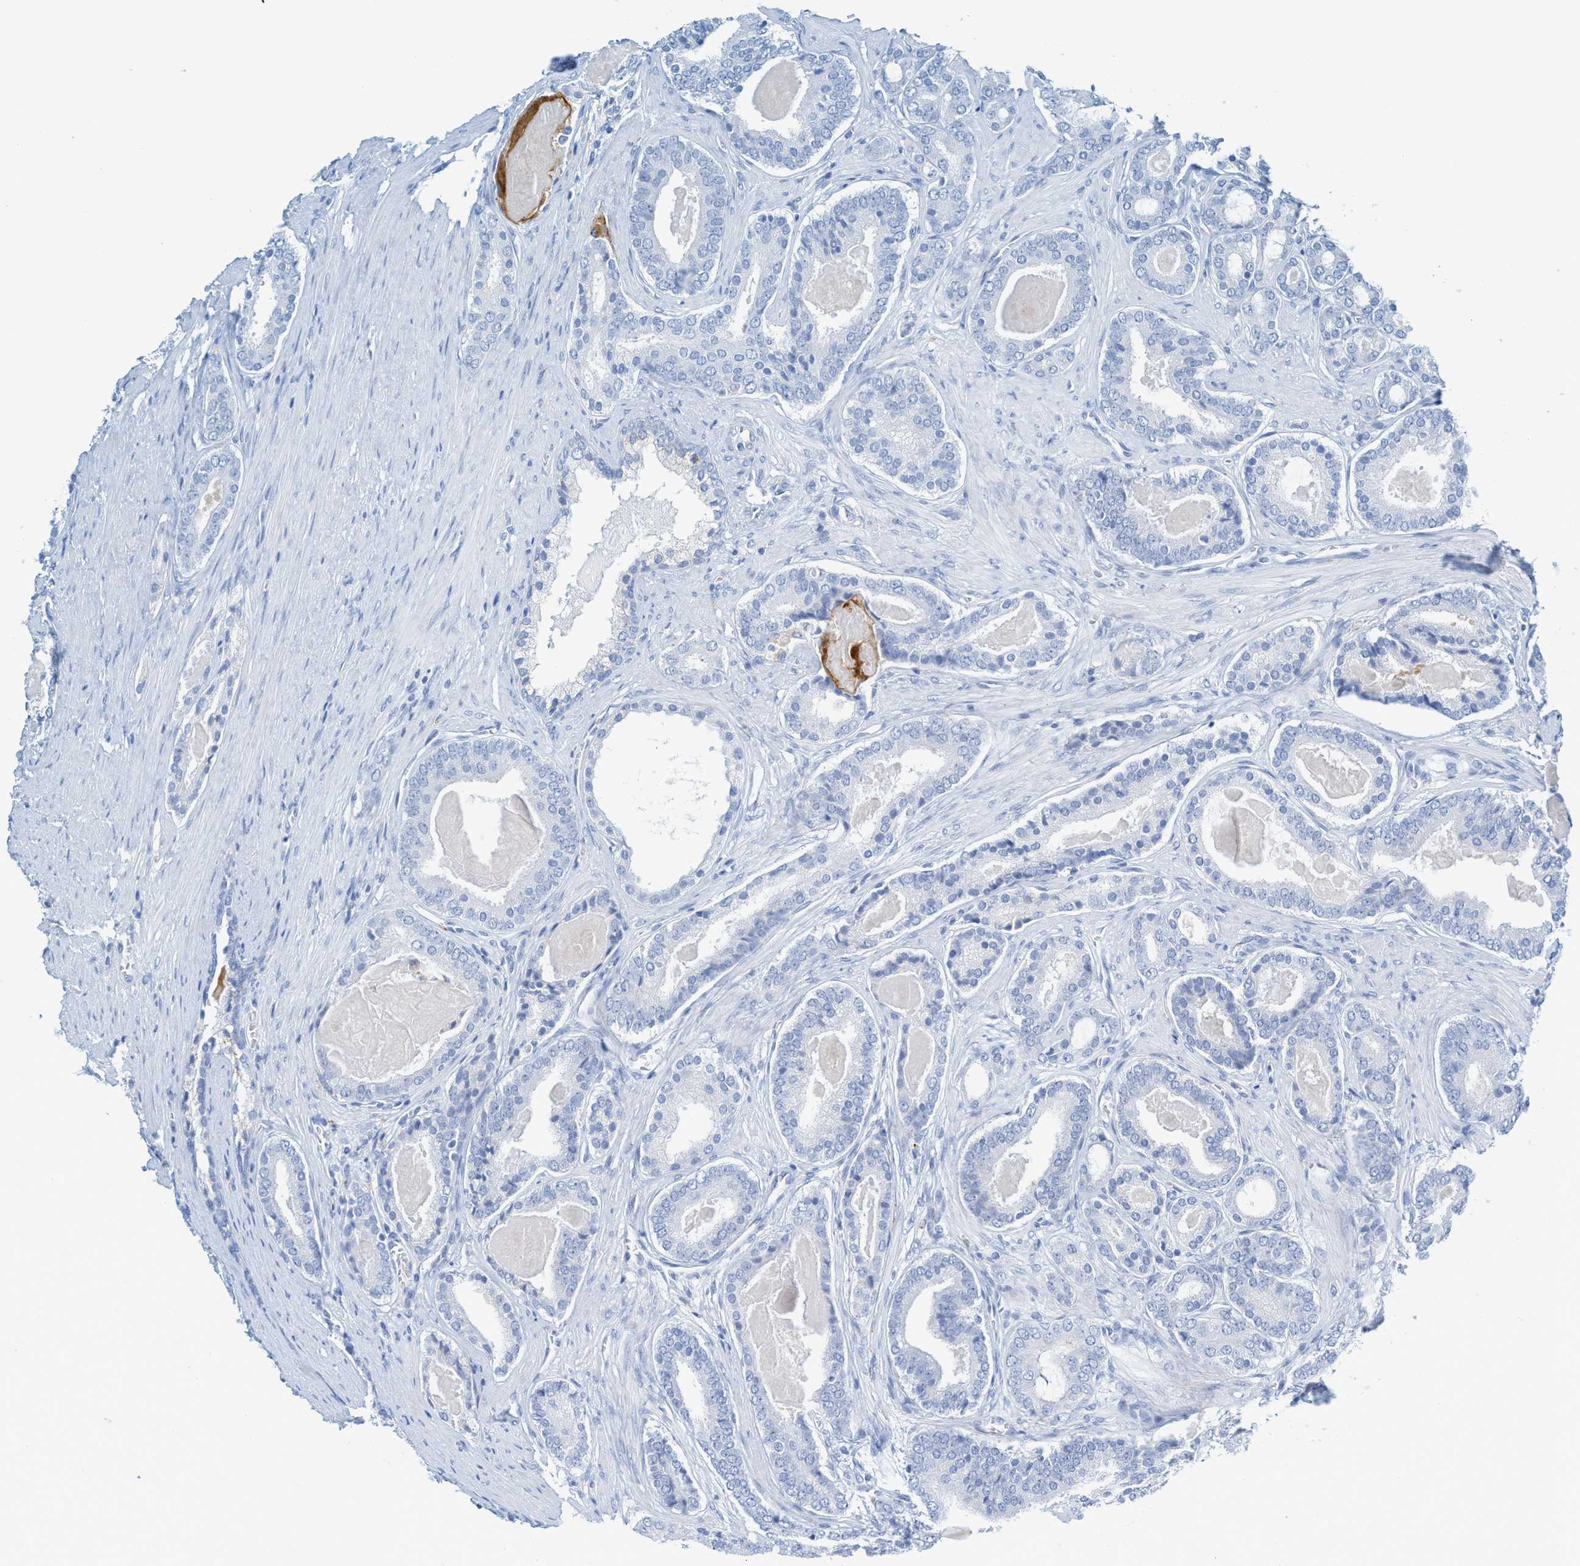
{"staining": {"intensity": "negative", "quantity": "none", "location": "none"}, "tissue": "prostate cancer", "cell_type": "Tumor cells", "image_type": "cancer", "snomed": [{"axis": "morphology", "description": "Adenocarcinoma, High grade"}, {"axis": "topography", "description": "Prostate"}], "caption": "Immunohistochemistry (IHC) micrograph of human adenocarcinoma (high-grade) (prostate) stained for a protein (brown), which displays no positivity in tumor cells.", "gene": "C21orf62", "patient": {"sex": "male", "age": 60}}